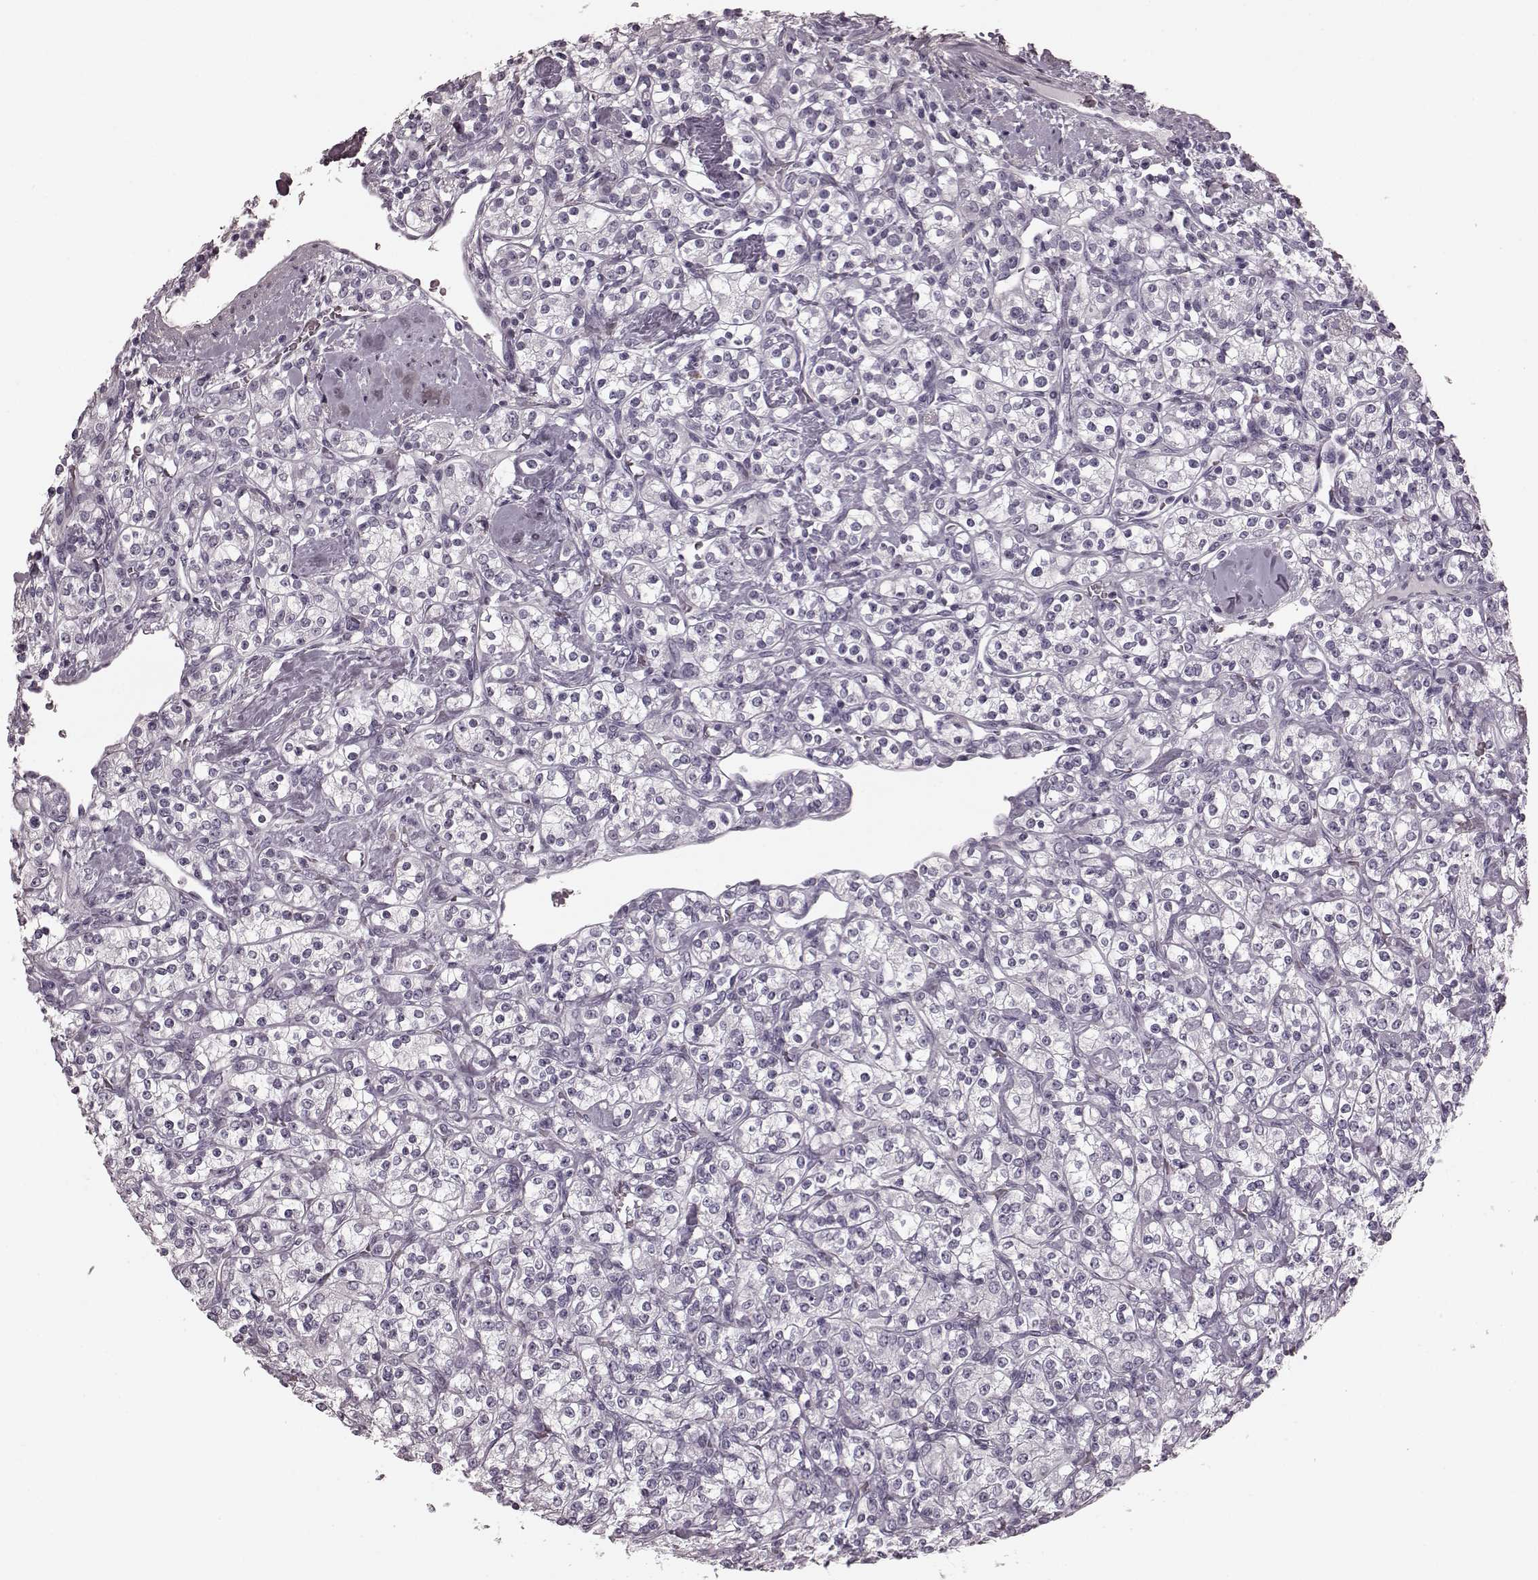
{"staining": {"intensity": "negative", "quantity": "none", "location": "none"}, "tissue": "renal cancer", "cell_type": "Tumor cells", "image_type": "cancer", "snomed": [{"axis": "morphology", "description": "Adenocarcinoma, NOS"}, {"axis": "topography", "description": "Kidney"}], "caption": "The image reveals no staining of tumor cells in renal cancer (adenocarcinoma). Brightfield microscopy of immunohistochemistry (IHC) stained with DAB (3,3'-diaminobenzidine) (brown) and hematoxylin (blue), captured at high magnification.", "gene": "TRPM1", "patient": {"sex": "male", "age": 77}}